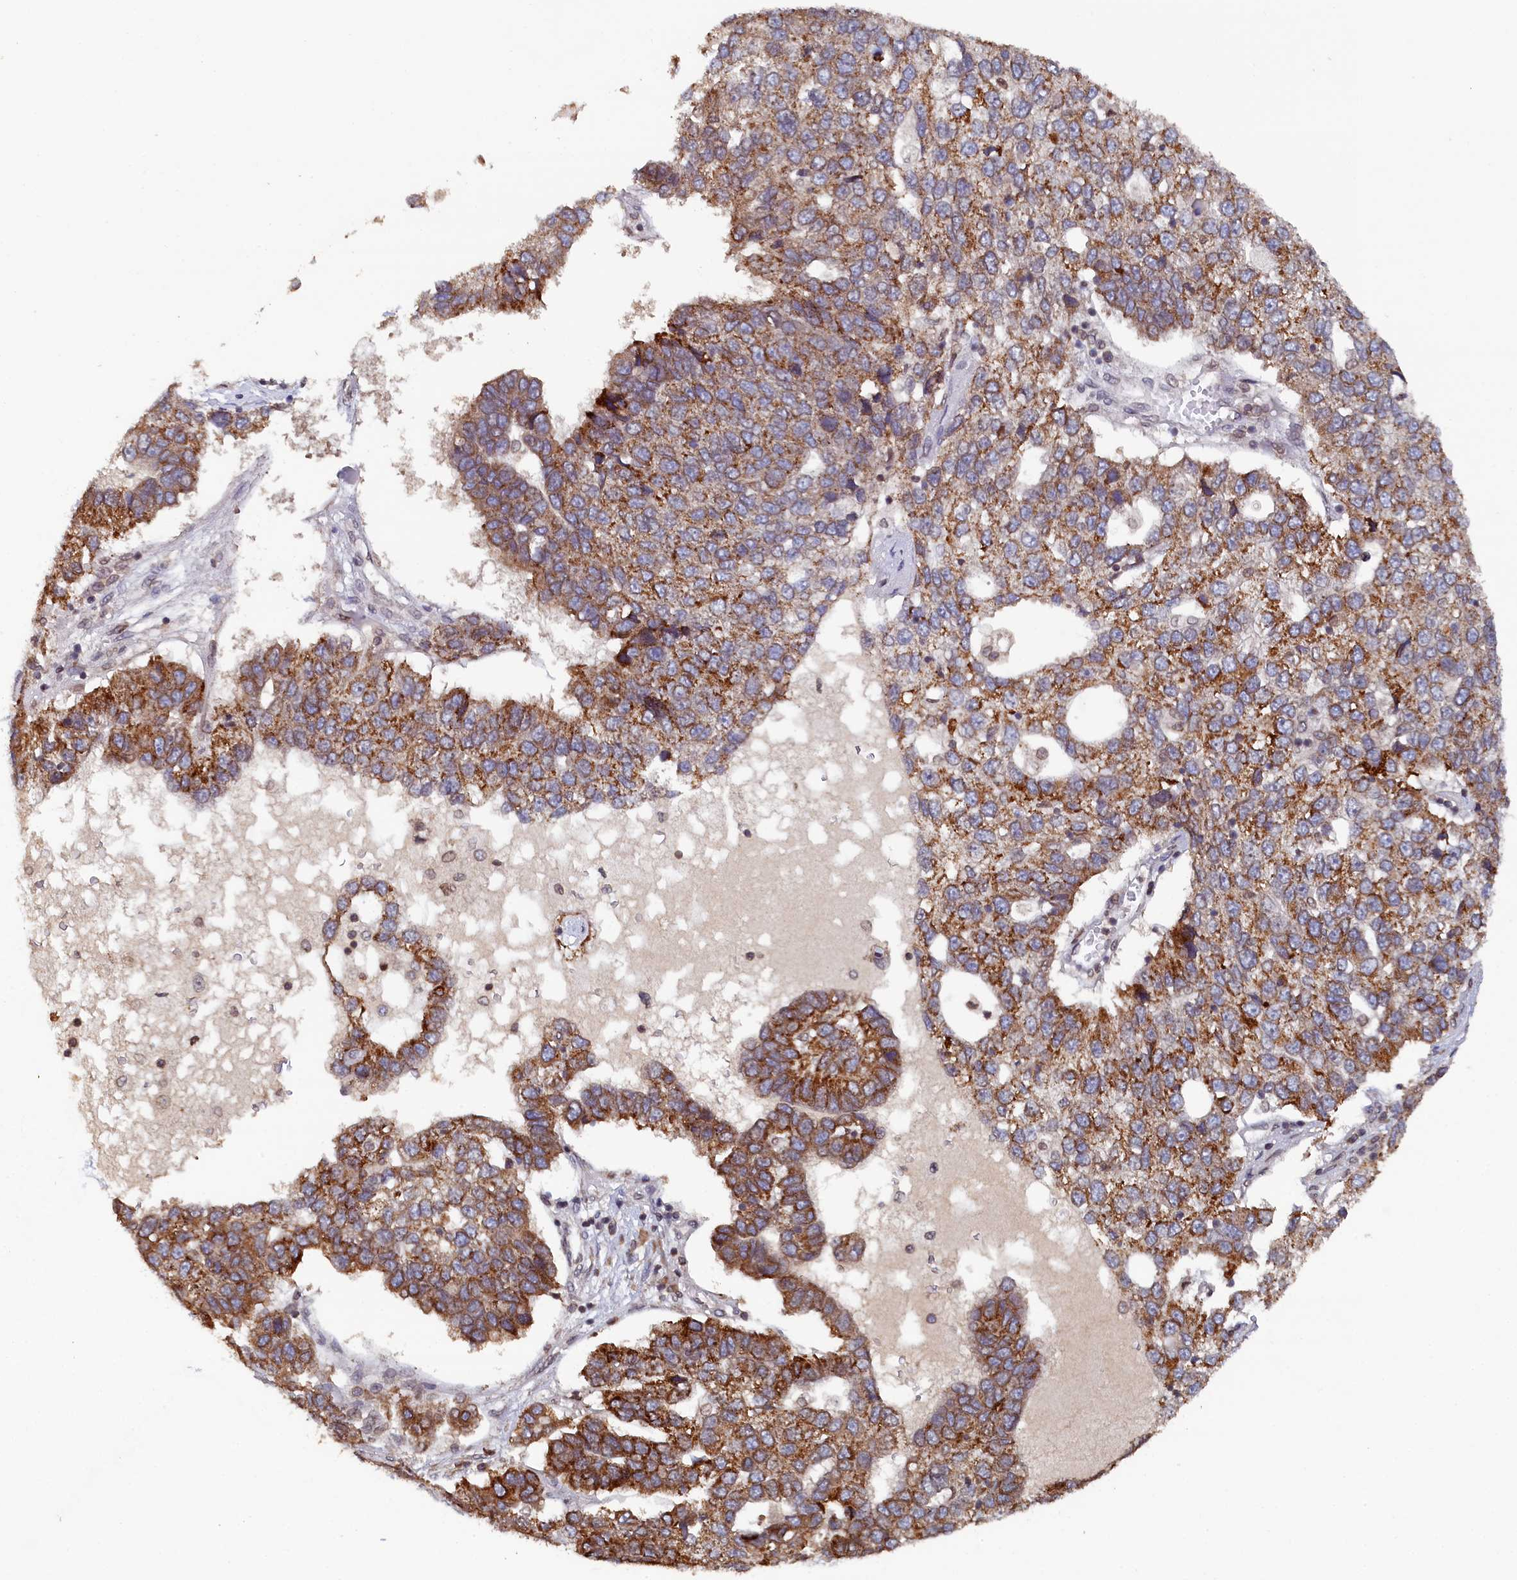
{"staining": {"intensity": "moderate", "quantity": ">75%", "location": "cytoplasmic/membranous"}, "tissue": "pancreatic cancer", "cell_type": "Tumor cells", "image_type": "cancer", "snomed": [{"axis": "morphology", "description": "Adenocarcinoma, NOS"}, {"axis": "topography", "description": "Pancreas"}], "caption": "High-magnification brightfield microscopy of pancreatic cancer (adenocarcinoma) stained with DAB (3,3'-diaminobenzidine) (brown) and counterstained with hematoxylin (blue). tumor cells exhibit moderate cytoplasmic/membranous expression is present in about>75% of cells.", "gene": "ANKEF1", "patient": {"sex": "female", "age": 61}}